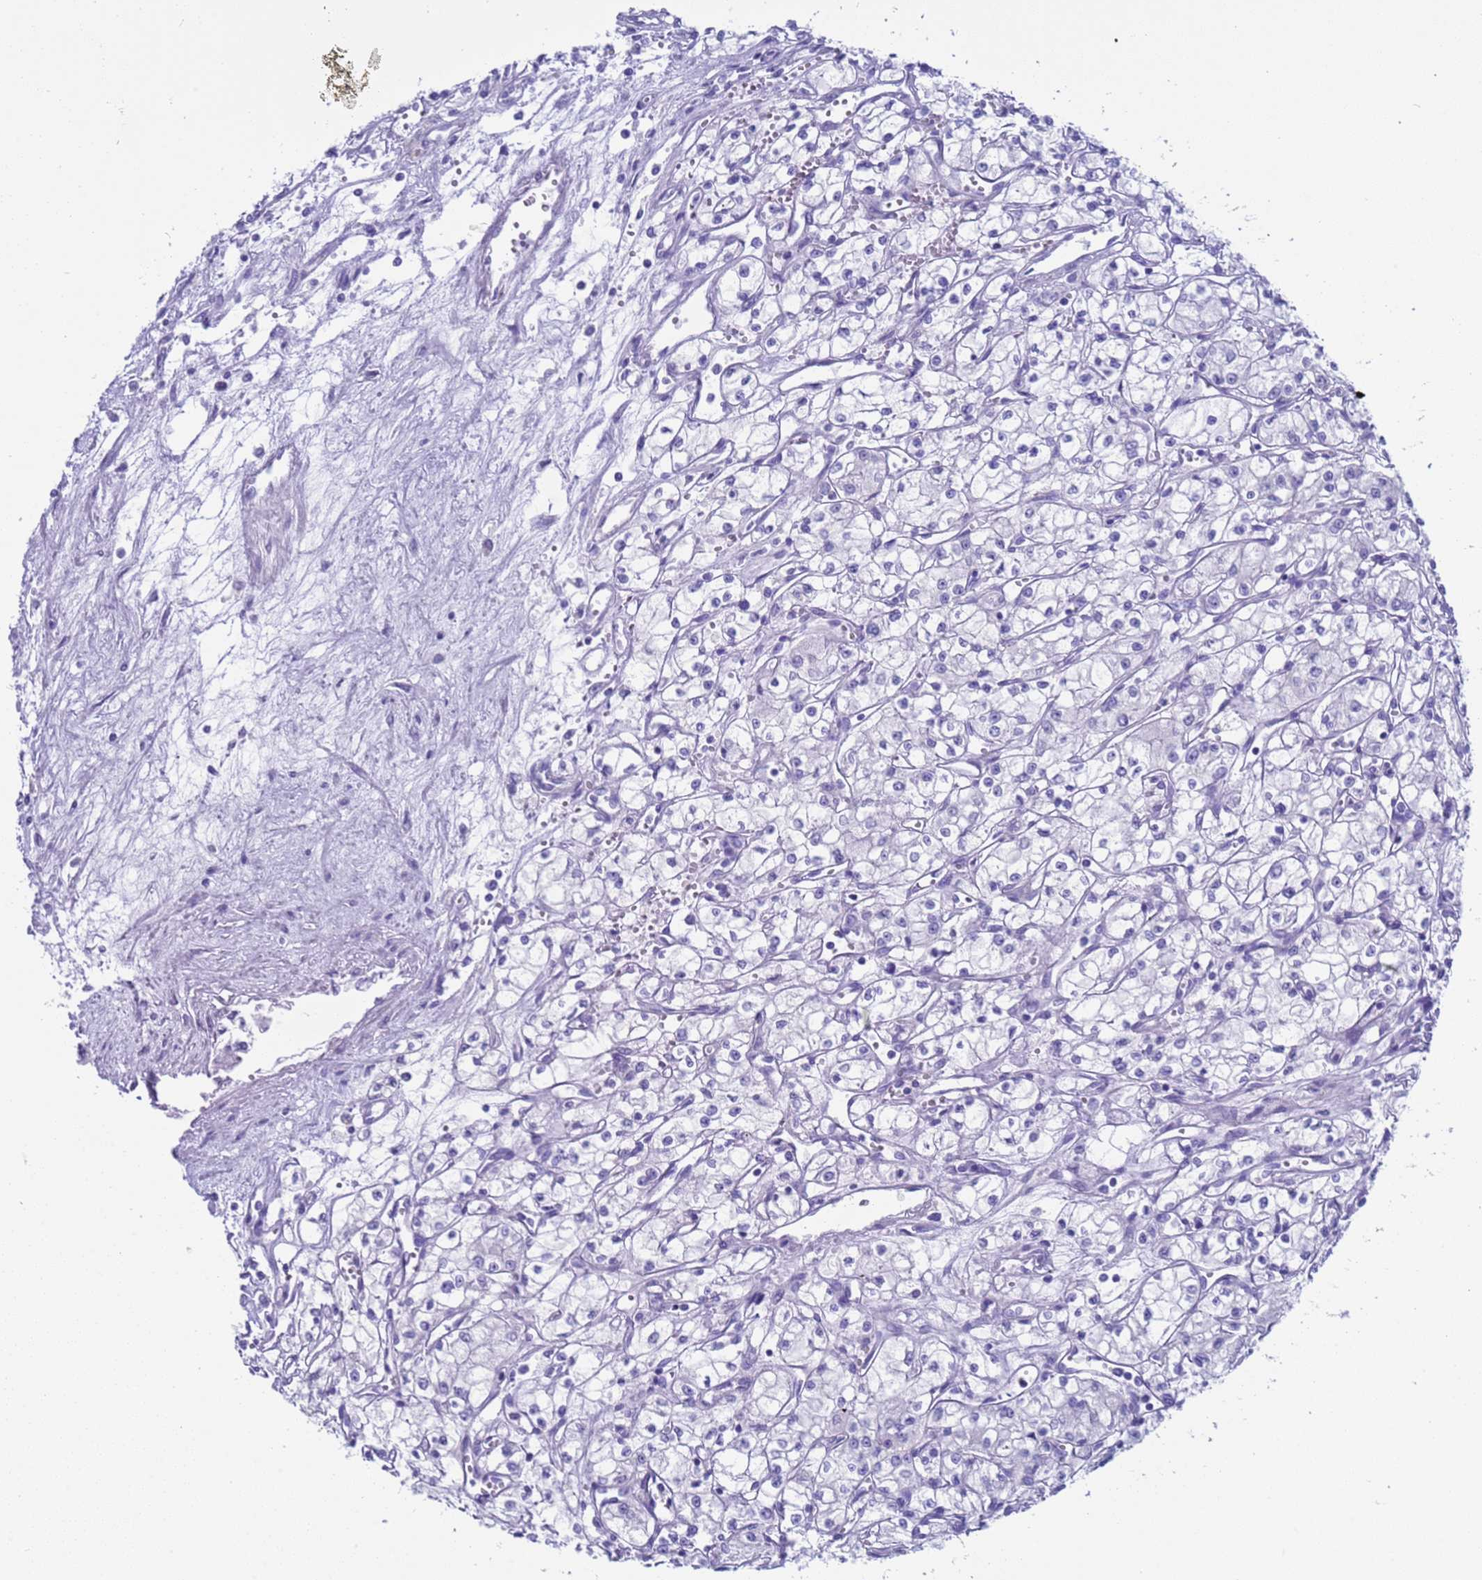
{"staining": {"intensity": "negative", "quantity": "none", "location": "none"}, "tissue": "renal cancer", "cell_type": "Tumor cells", "image_type": "cancer", "snomed": [{"axis": "morphology", "description": "Adenocarcinoma, NOS"}, {"axis": "topography", "description": "Kidney"}], "caption": "DAB immunohistochemical staining of renal cancer displays no significant expression in tumor cells.", "gene": "CKM", "patient": {"sex": "male", "age": 59}}